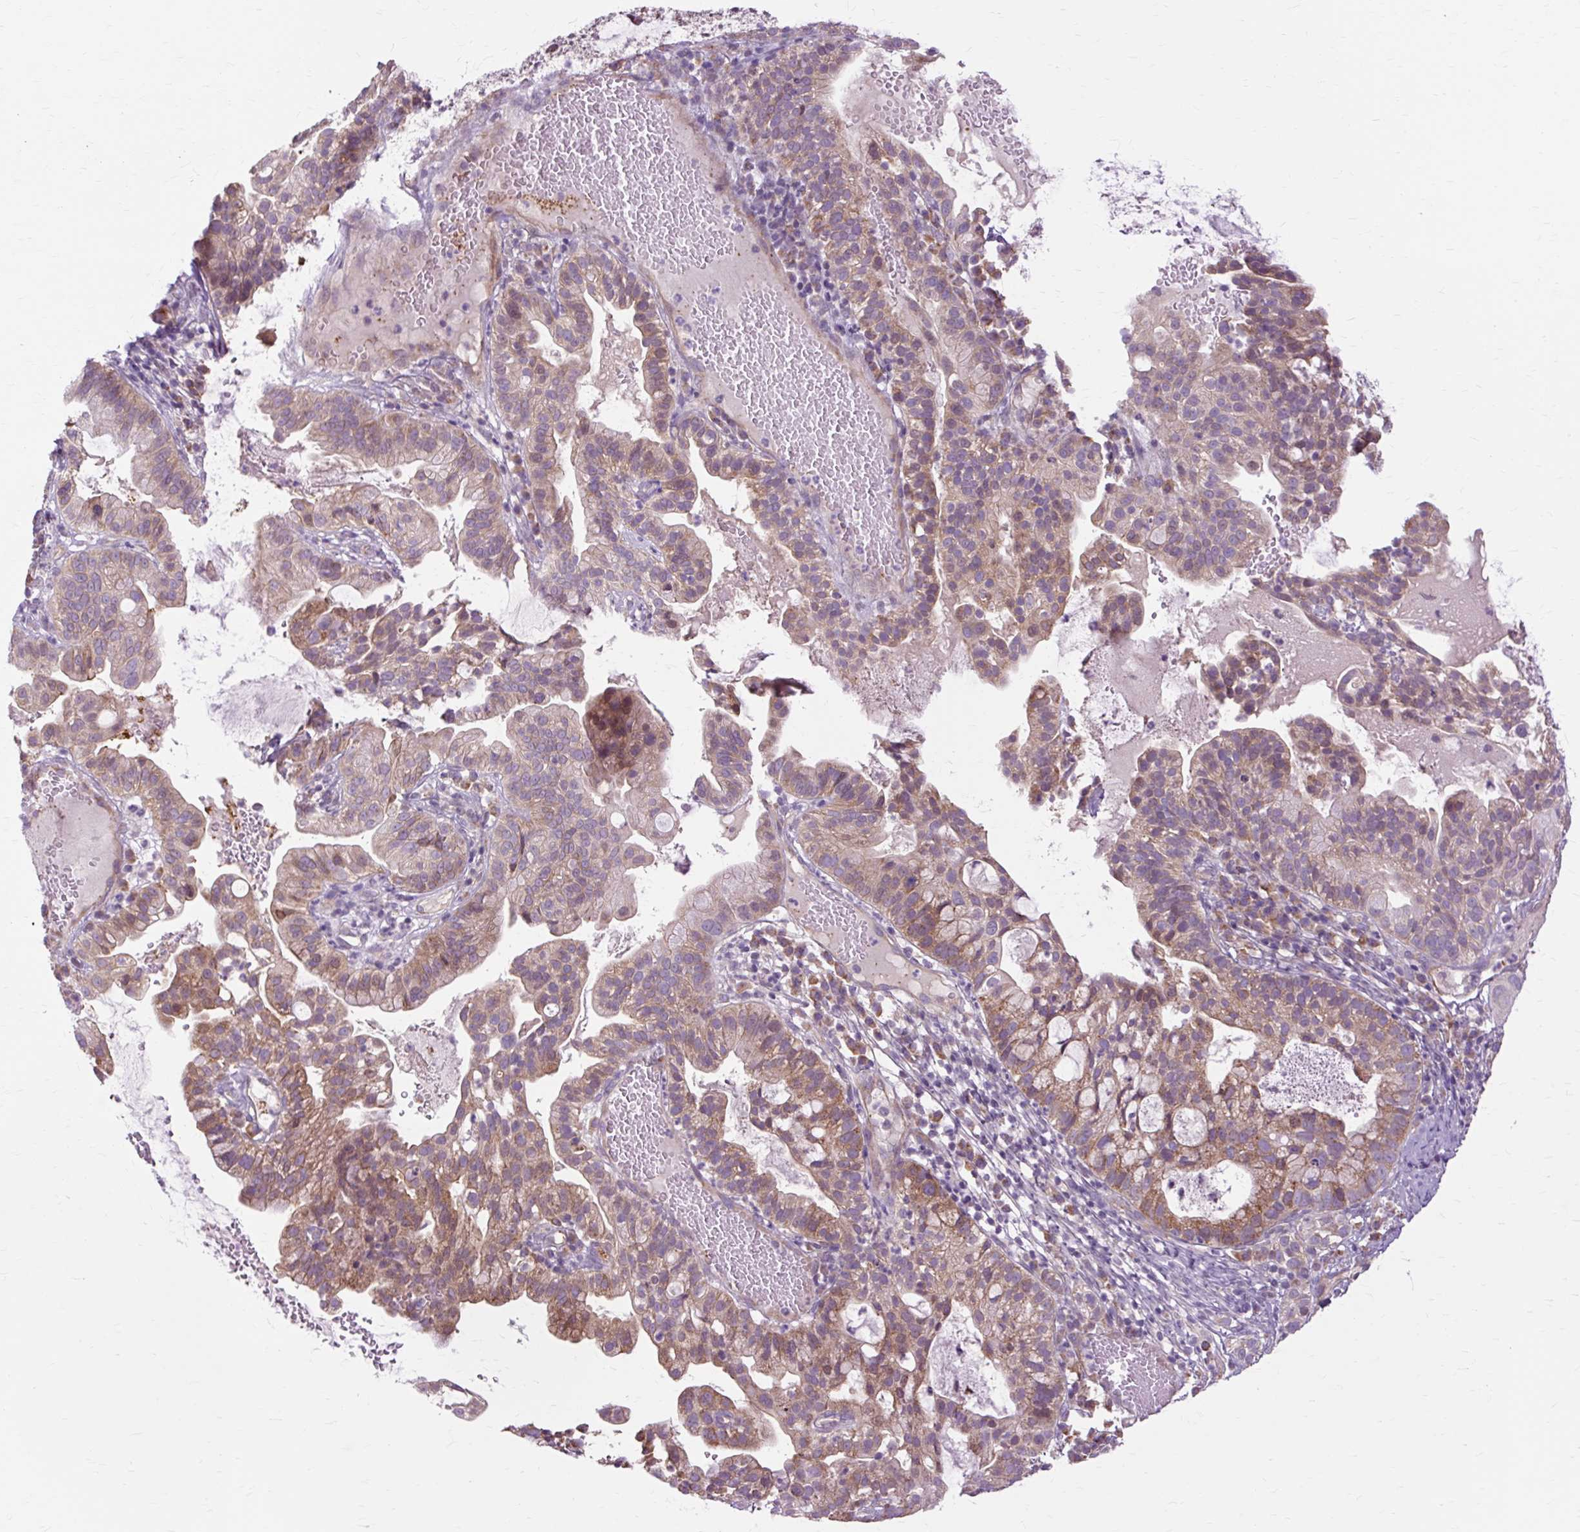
{"staining": {"intensity": "moderate", "quantity": ">75%", "location": "cytoplasmic/membranous"}, "tissue": "cervical cancer", "cell_type": "Tumor cells", "image_type": "cancer", "snomed": [{"axis": "morphology", "description": "Adenocarcinoma, NOS"}, {"axis": "topography", "description": "Cervix"}], "caption": "Protein staining by immunohistochemistry (IHC) shows moderate cytoplasmic/membranous expression in approximately >75% of tumor cells in cervical cancer. The staining is performed using DAB brown chromogen to label protein expression. The nuclei are counter-stained blue using hematoxylin.", "gene": "PDZD2", "patient": {"sex": "female", "age": 41}}